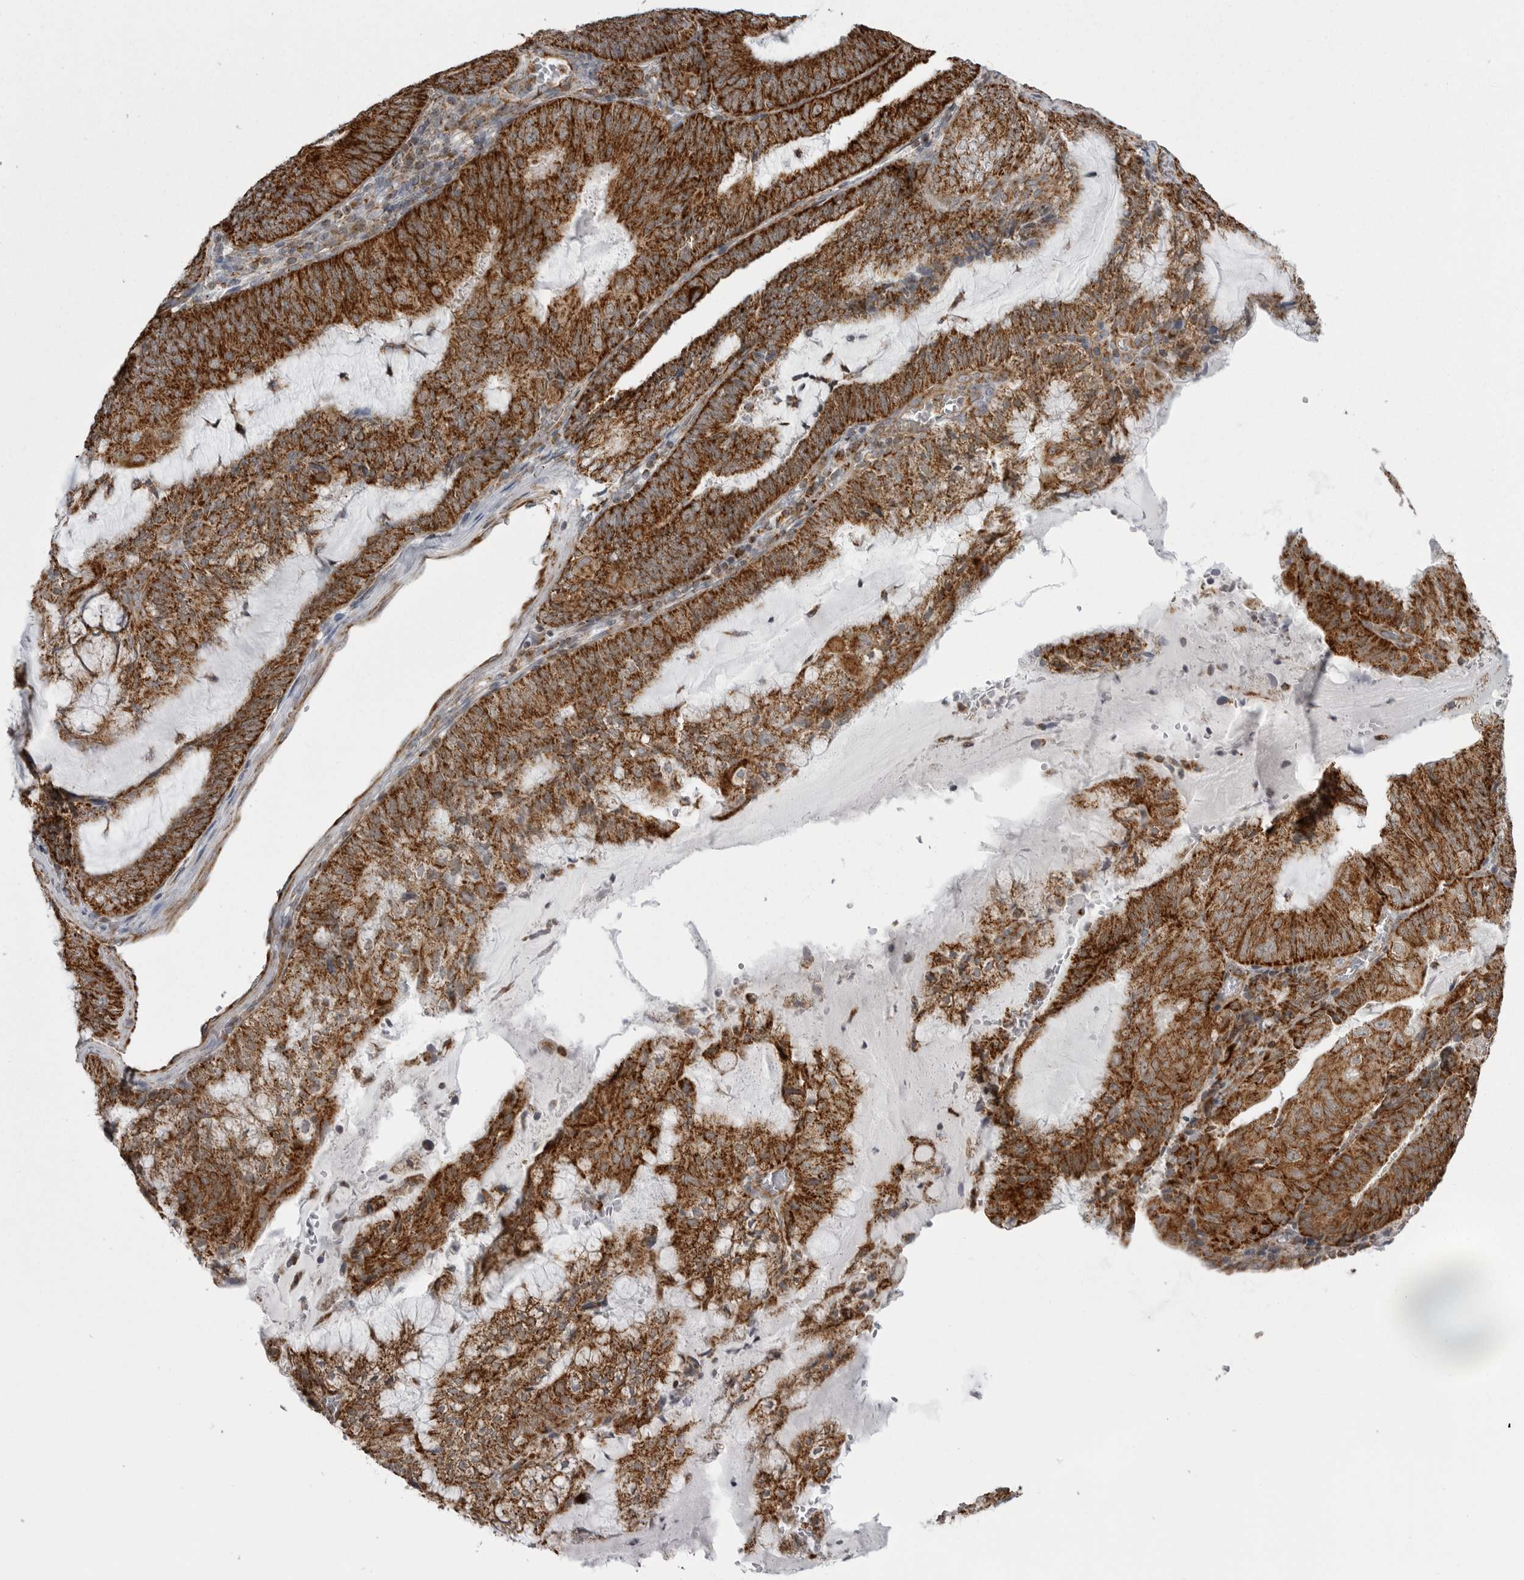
{"staining": {"intensity": "strong", "quantity": ">75%", "location": "cytoplasmic/membranous"}, "tissue": "endometrial cancer", "cell_type": "Tumor cells", "image_type": "cancer", "snomed": [{"axis": "morphology", "description": "Adenocarcinoma, NOS"}, {"axis": "topography", "description": "Endometrium"}], "caption": "A high-resolution micrograph shows immunohistochemistry (IHC) staining of endometrial adenocarcinoma, which demonstrates strong cytoplasmic/membranous staining in approximately >75% of tumor cells.", "gene": "FH", "patient": {"sex": "female", "age": 81}}